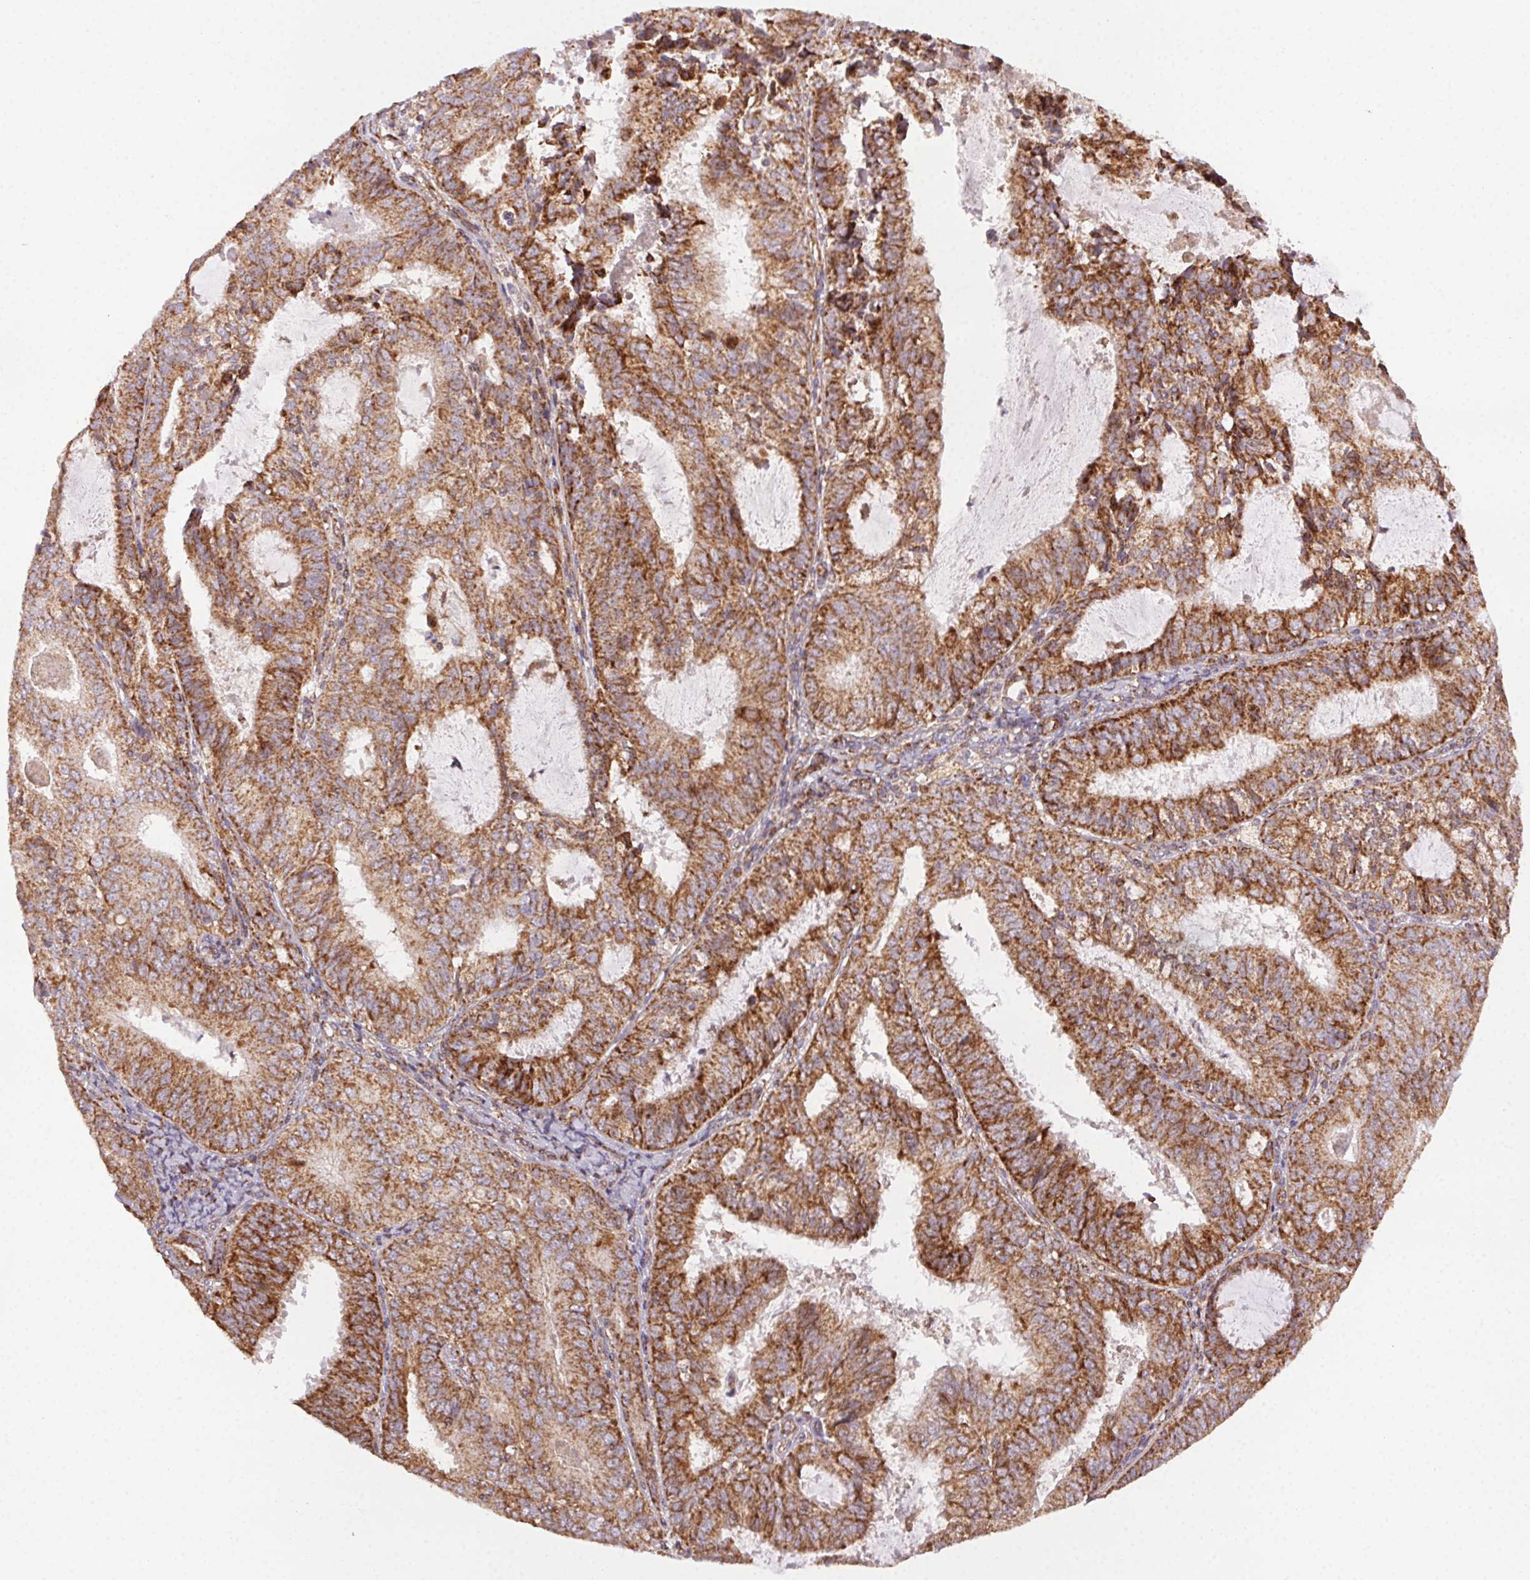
{"staining": {"intensity": "strong", "quantity": ">75%", "location": "cytoplasmic/membranous"}, "tissue": "endometrial cancer", "cell_type": "Tumor cells", "image_type": "cancer", "snomed": [{"axis": "morphology", "description": "Adenocarcinoma, NOS"}, {"axis": "topography", "description": "Endometrium"}], "caption": "A high amount of strong cytoplasmic/membranous expression is appreciated in about >75% of tumor cells in adenocarcinoma (endometrial) tissue.", "gene": "CLPB", "patient": {"sex": "female", "age": 57}}